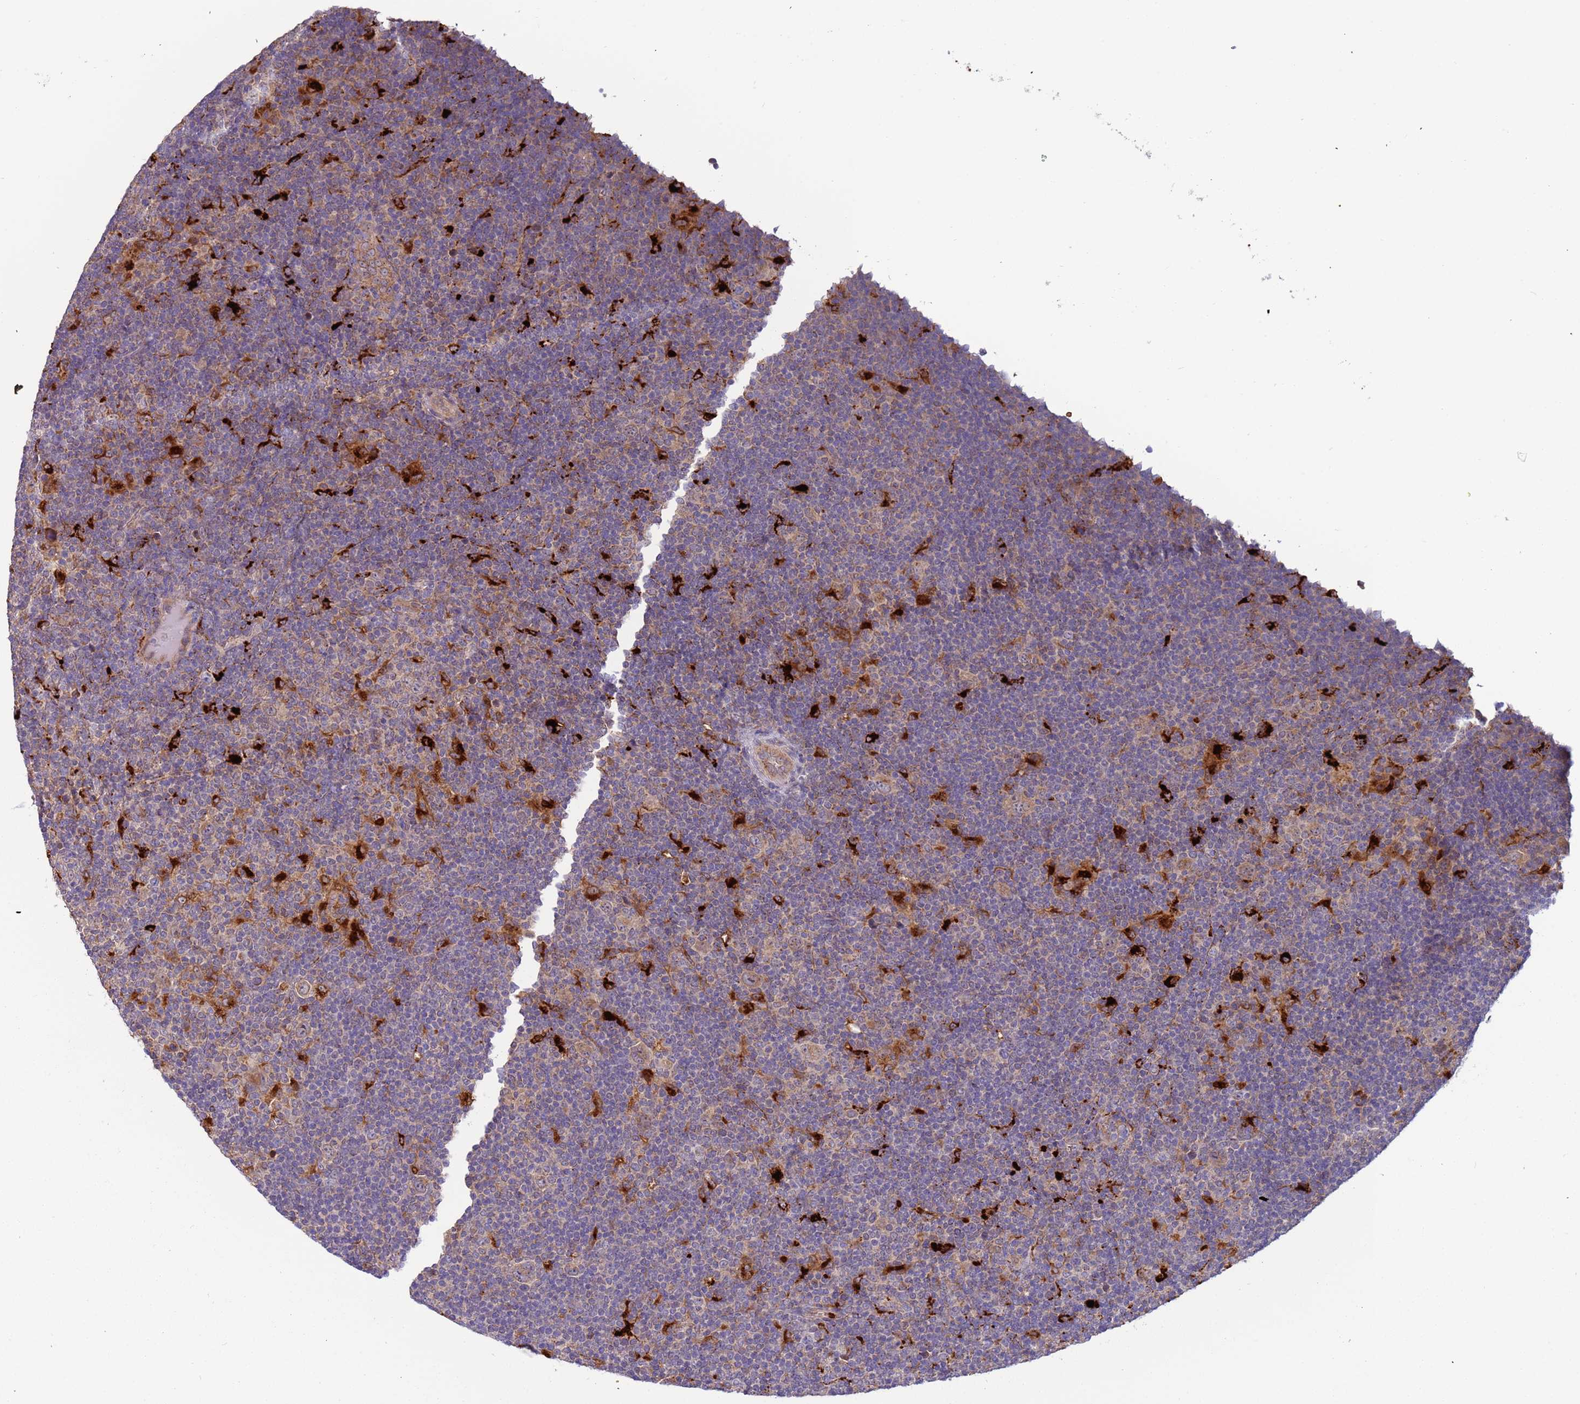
{"staining": {"intensity": "weak", "quantity": ">75%", "location": "cytoplasmic/membranous"}, "tissue": "lymphoma", "cell_type": "Tumor cells", "image_type": "cancer", "snomed": [{"axis": "morphology", "description": "Hodgkin's disease, NOS"}, {"axis": "topography", "description": "Lymph node"}], "caption": "Human lymphoma stained with a protein marker shows weak staining in tumor cells.", "gene": "VPS36", "patient": {"sex": "female", "age": 57}}